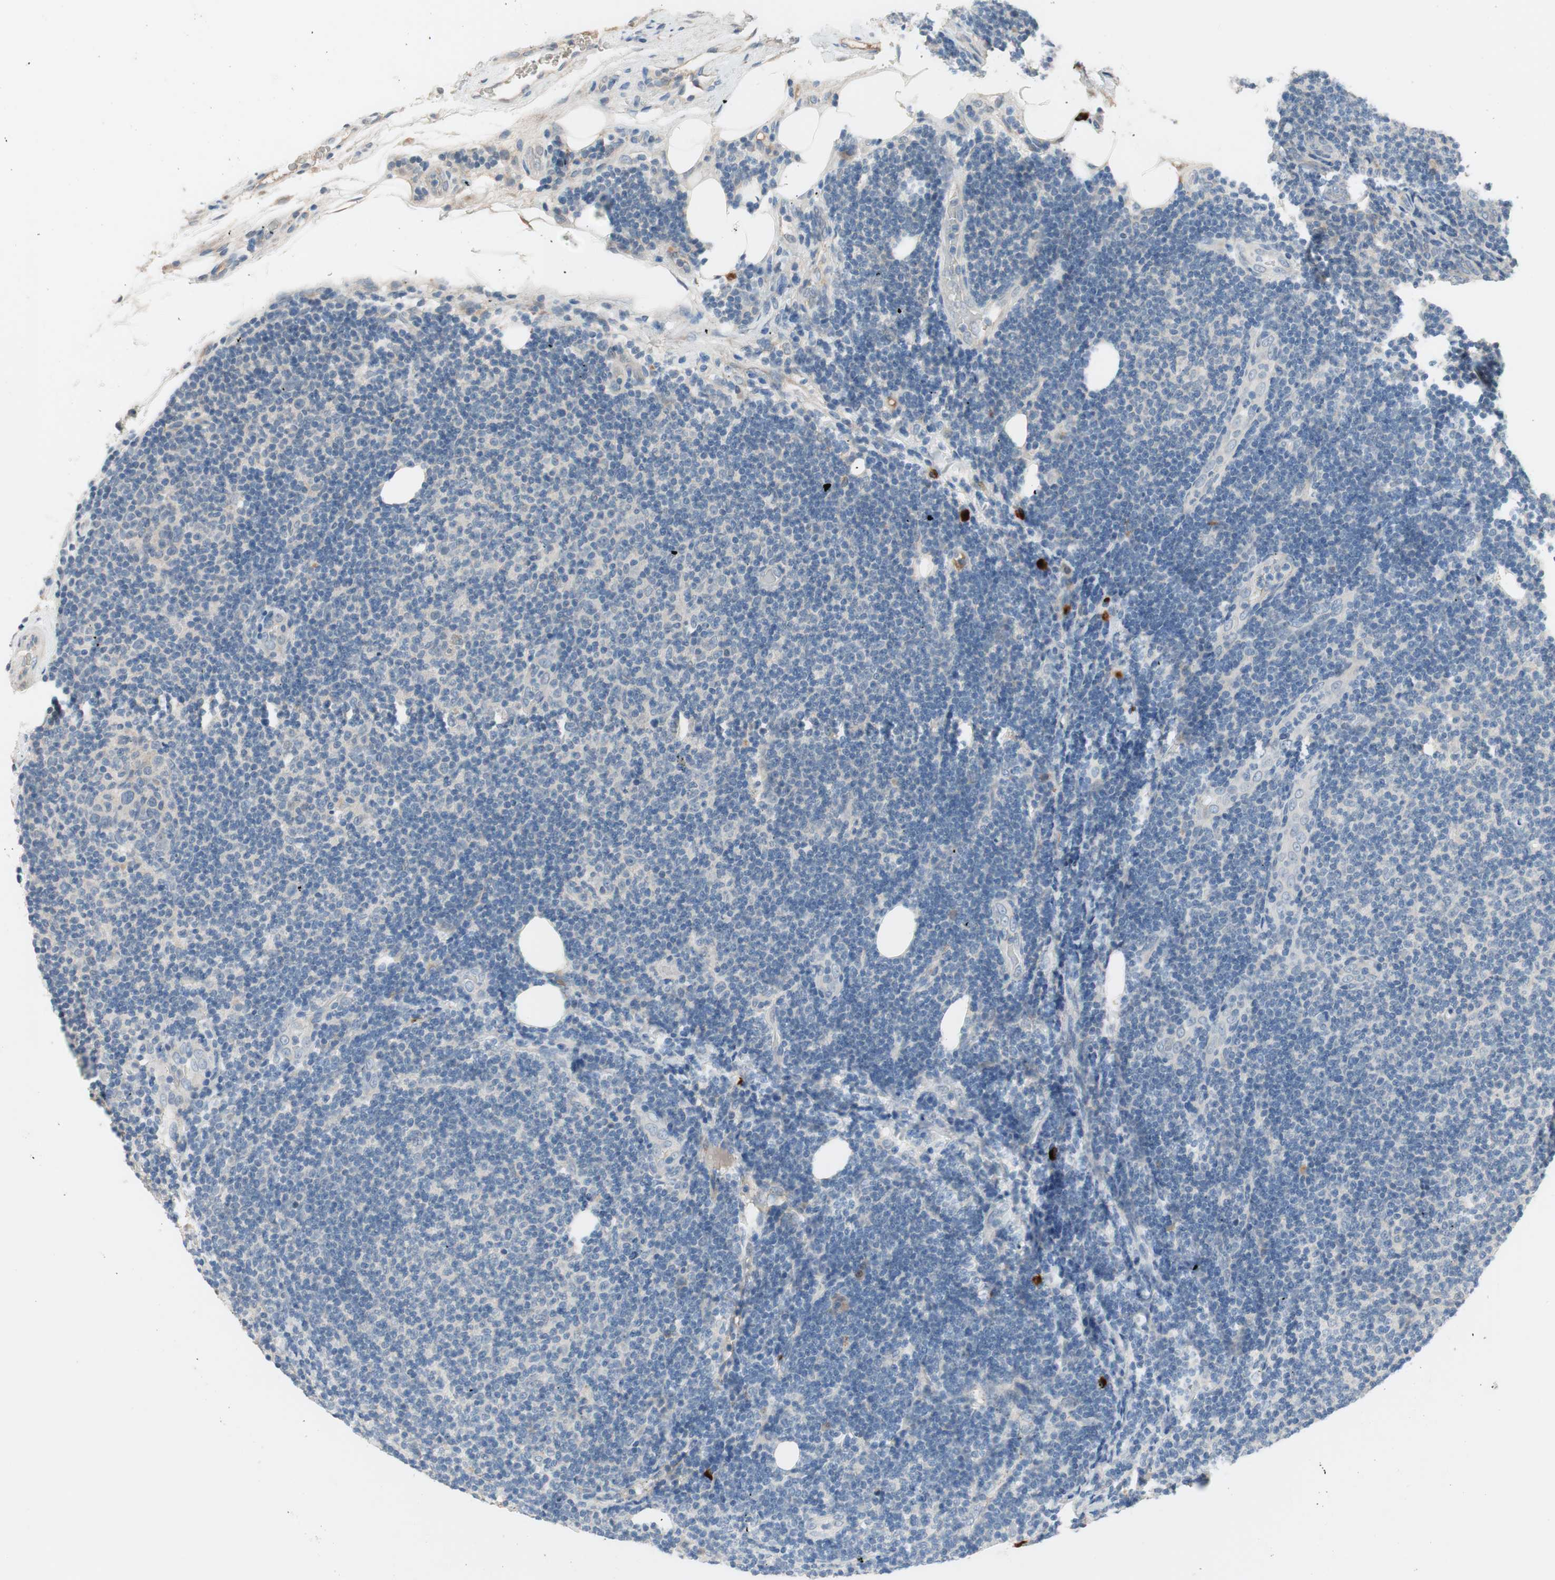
{"staining": {"intensity": "negative", "quantity": "none", "location": "none"}, "tissue": "lymphoma", "cell_type": "Tumor cells", "image_type": "cancer", "snomed": [{"axis": "morphology", "description": "Malignant lymphoma, non-Hodgkin's type, Low grade"}, {"axis": "topography", "description": "Lymph node"}], "caption": "Tumor cells show no significant expression in malignant lymphoma, non-Hodgkin's type (low-grade).", "gene": "COL12A1", "patient": {"sex": "male", "age": 83}}